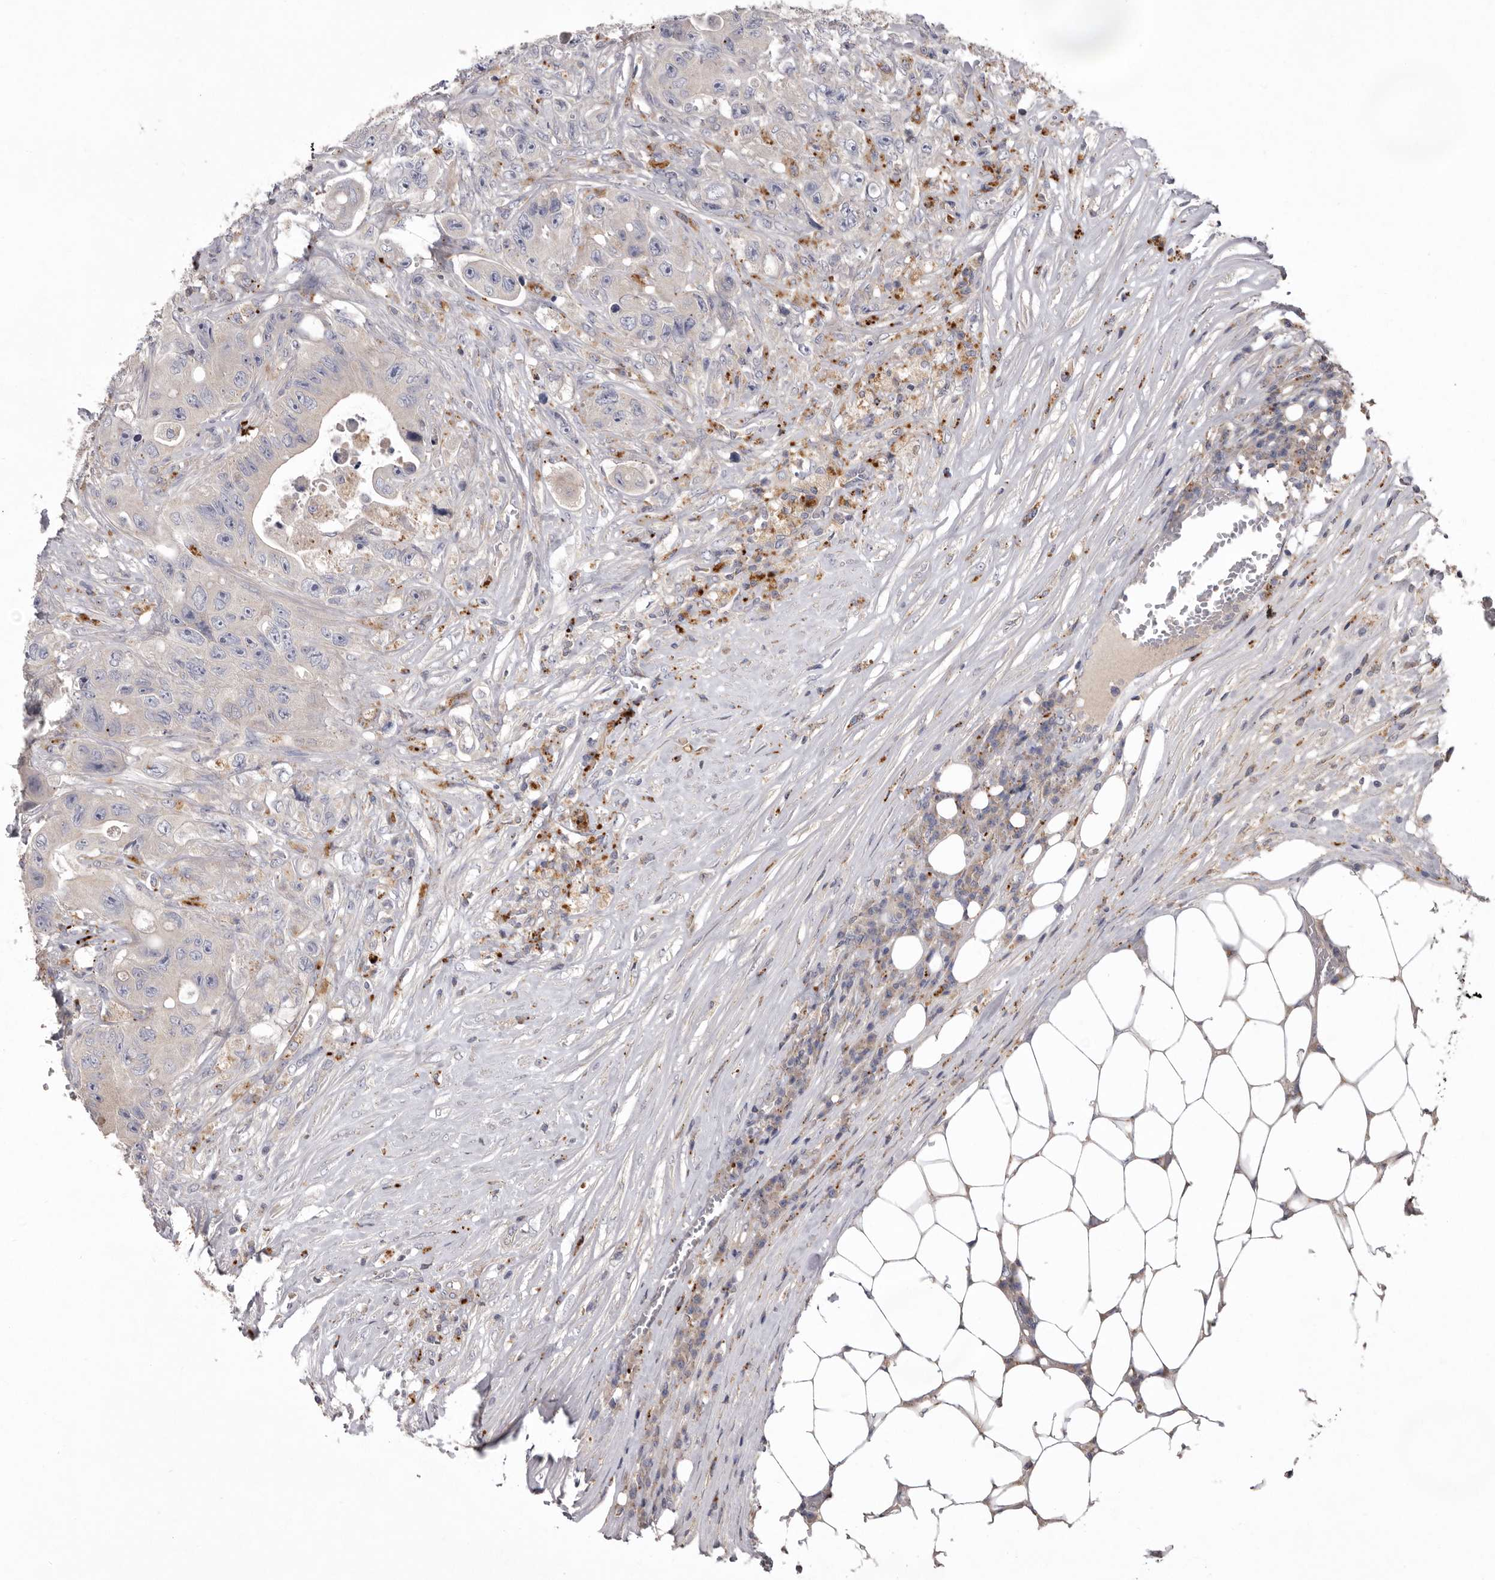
{"staining": {"intensity": "negative", "quantity": "none", "location": "none"}, "tissue": "colorectal cancer", "cell_type": "Tumor cells", "image_type": "cancer", "snomed": [{"axis": "morphology", "description": "Adenocarcinoma, NOS"}, {"axis": "topography", "description": "Colon"}], "caption": "A high-resolution micrograph shows immunohistochemistry (IHC) staining of colorectal cancer (adenocarcinoma), which shows no significant positivity in tumor cells.", "gene": "WDR47", "patient": {"sex": "female", "age": 46}}